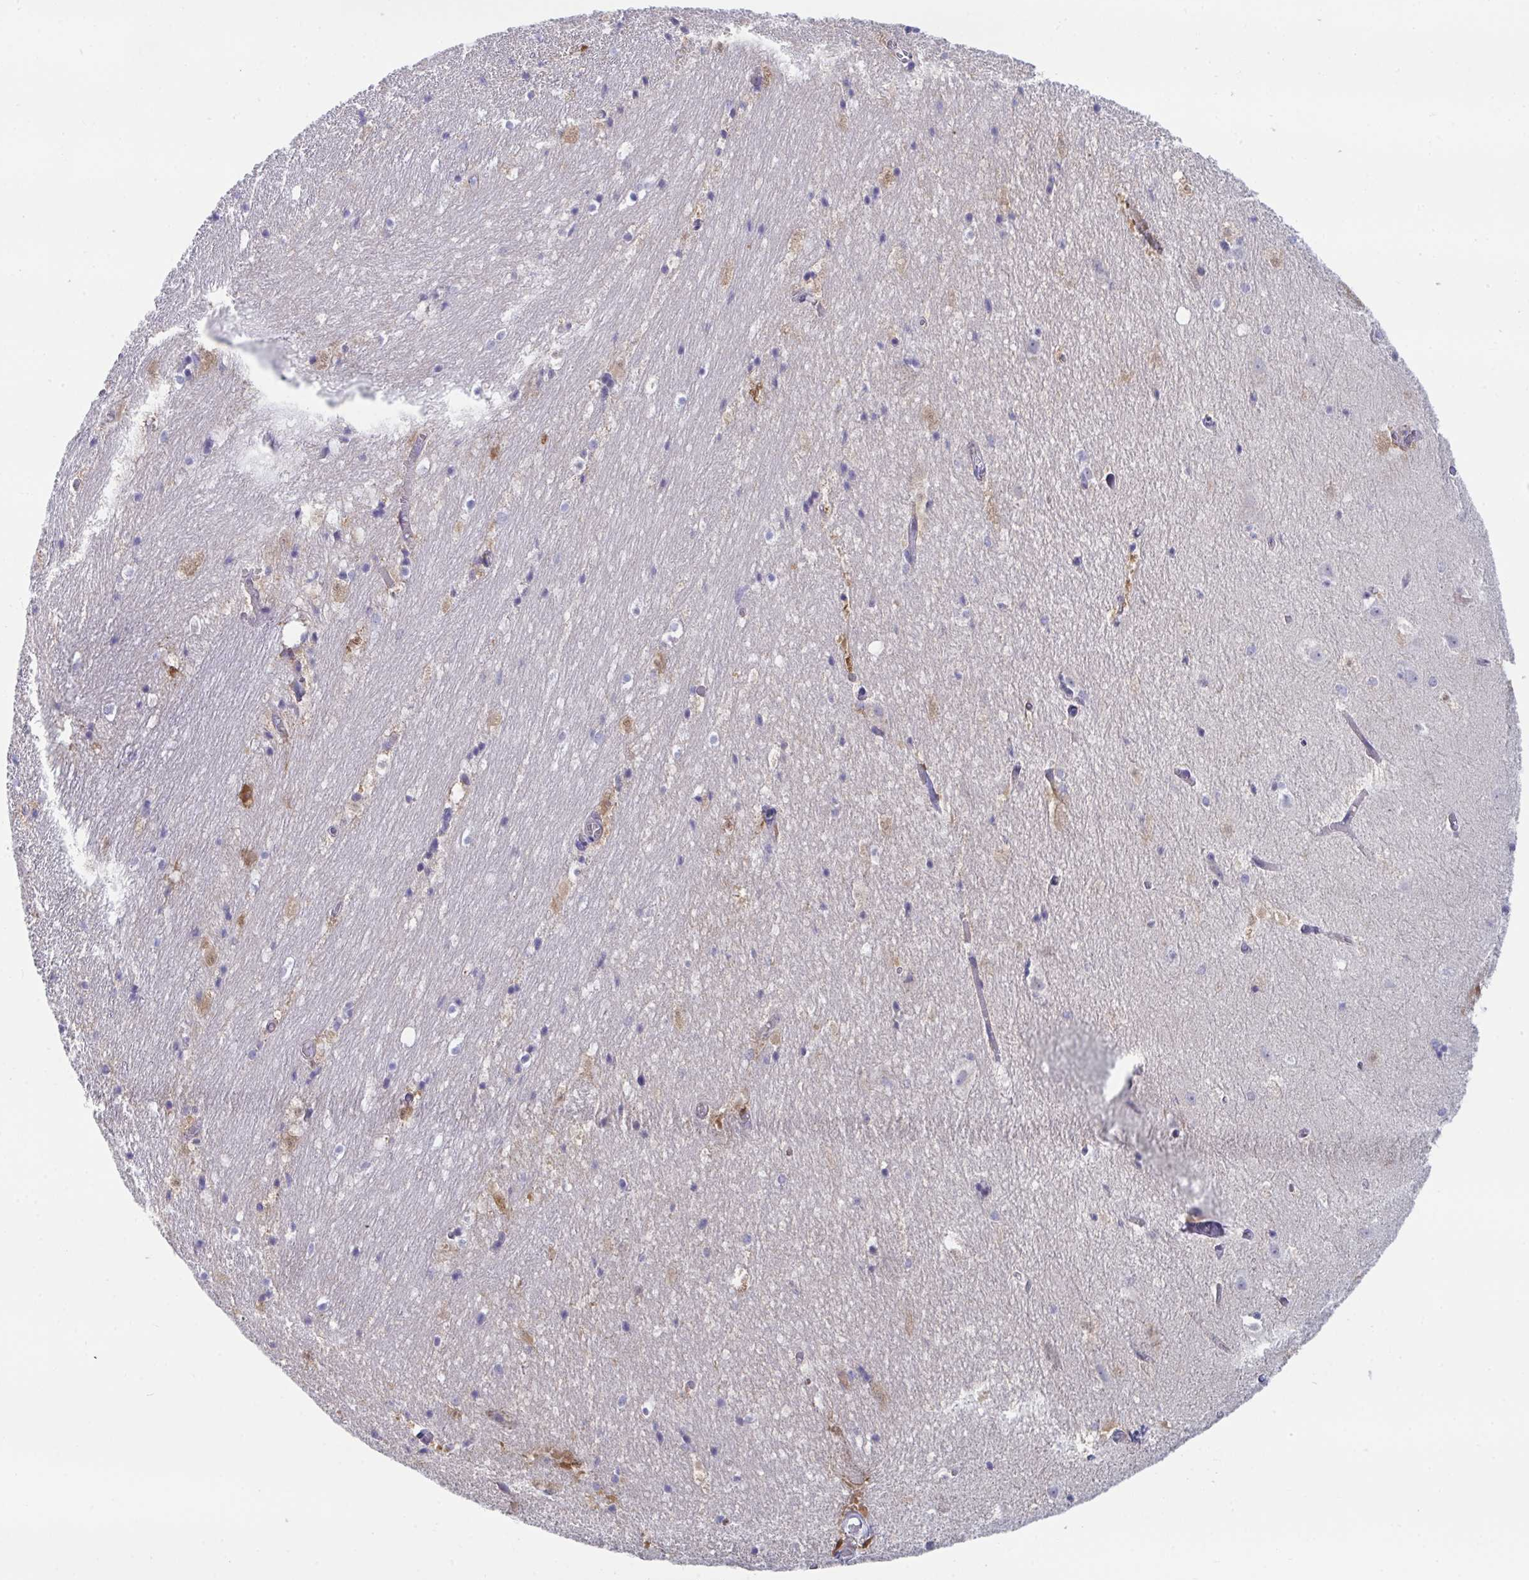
{"staining": {"intensity": "negative", "quantity": "none", "location": "none"}, "tissue": "hippocampus", "cell_type": "Glial cells", "image_type": "normal", "snomed": [{"axis": "morphology", "description": "Normal tissue, NOS"}, {"axis": "topography", "description": "Hippocampus"}], "caption": "A high-resolution histopathology image shows IHC staining of benign hippocampus, which reveals no significant expression in glial cells. The staining was performed using DAB to visualize the protein expression in brown, while the nuclei were stained in blue with hematoxylin (Magnification: 20x).", "gene": "P2RX3", "patient": {"sex": "female", "age": 52}}